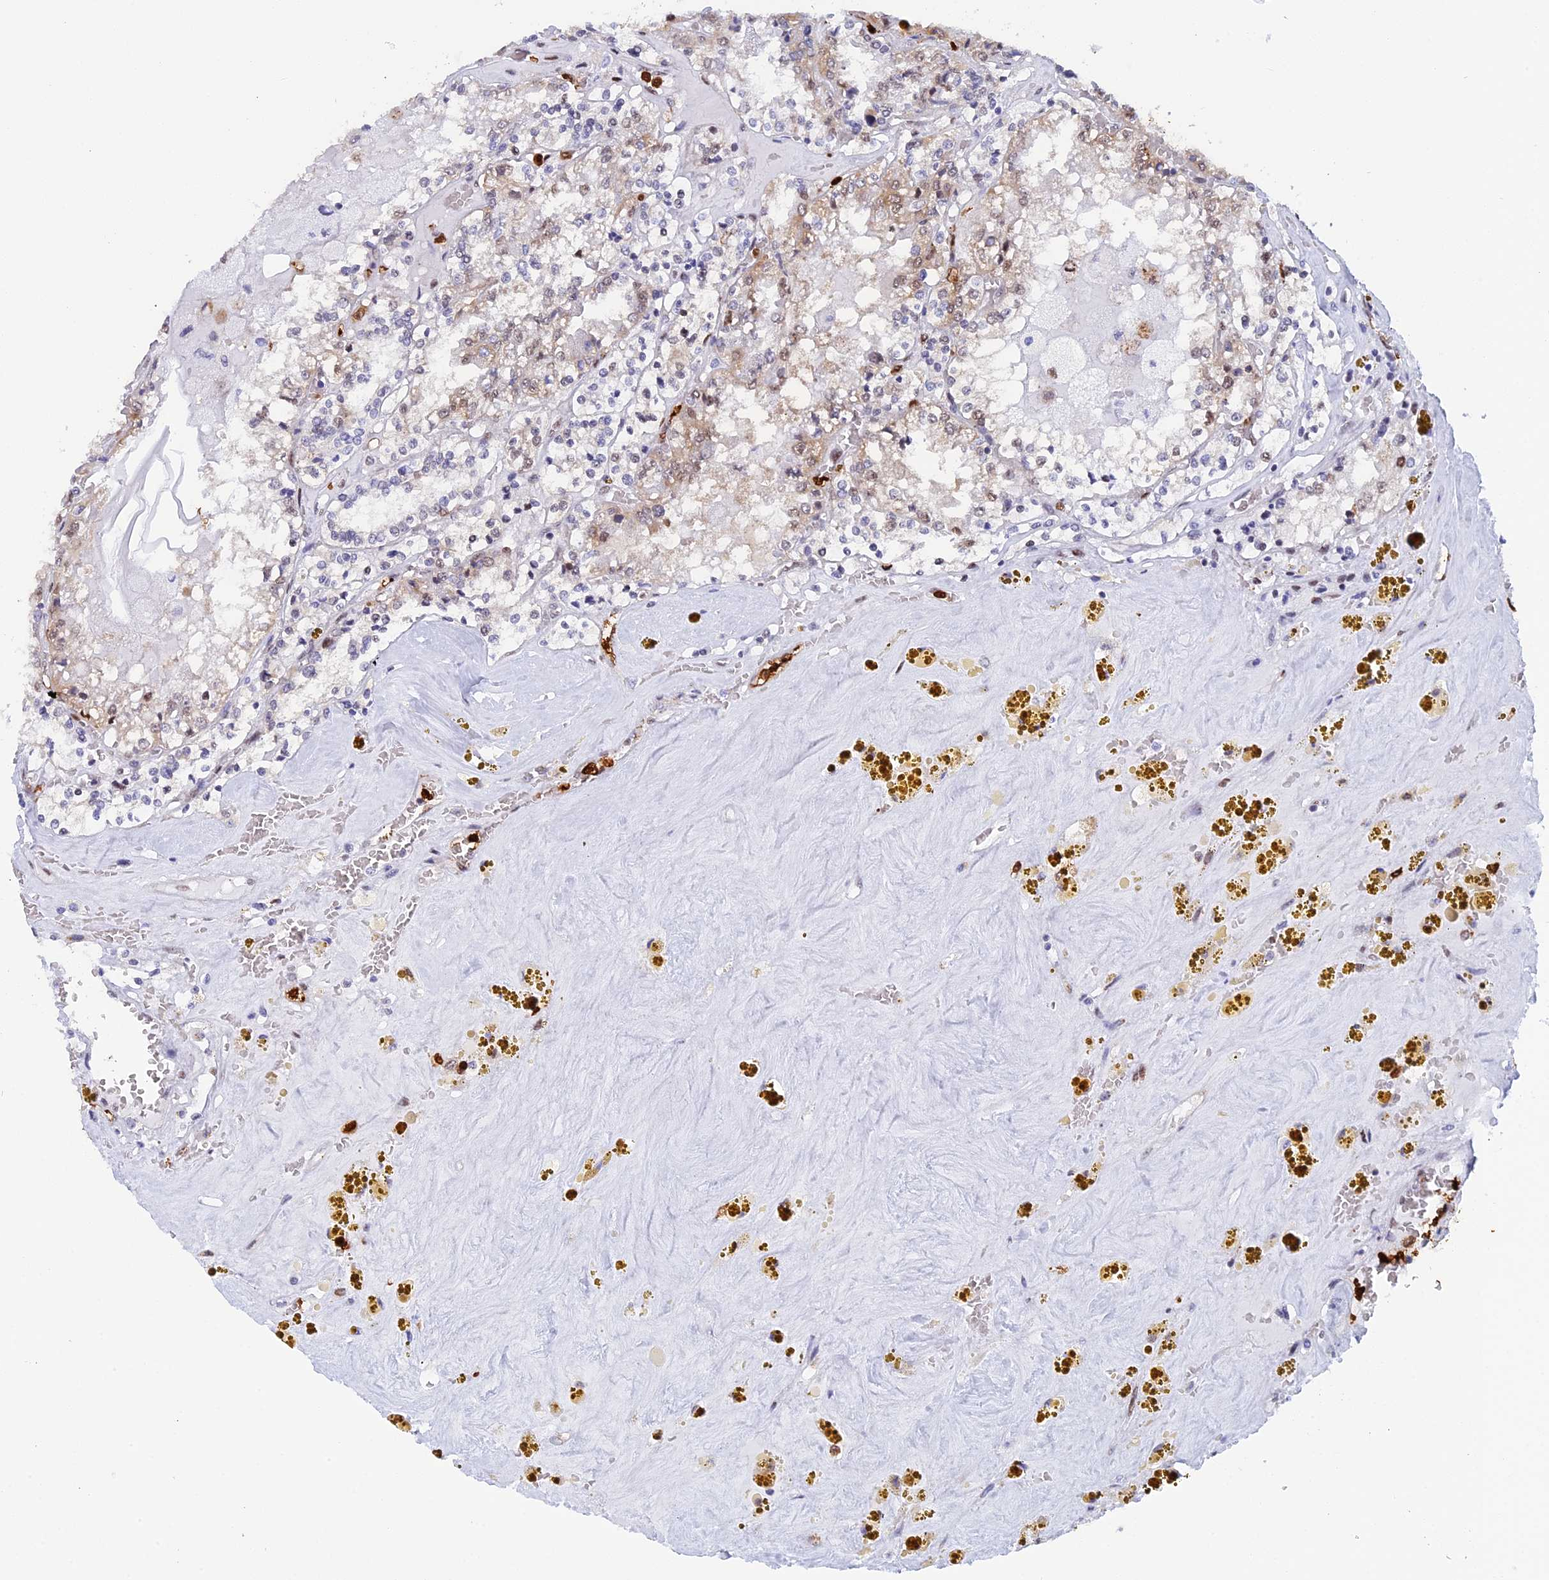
{"staining": {"intensity": "weak", "quantity": "<25%", "location": "nuclear"}, "tissue": "renal cancer", "cell_type": "Tumor cells", "image_type": "cancer", "snomed": [{"axis": "morphology", "description": "Adenocarcinoma, NOS"}, {"axis": "topography", "description": "Kidney"}], "caption": "This image is of adenocarcinoma (renal) stained with IHC to label a protein in brown with the nuclei are counter-stained blue. There is no positivity in tumor cells.", "gene": "SLC26A1", "patient": {"sex": "female", "age": 56}}